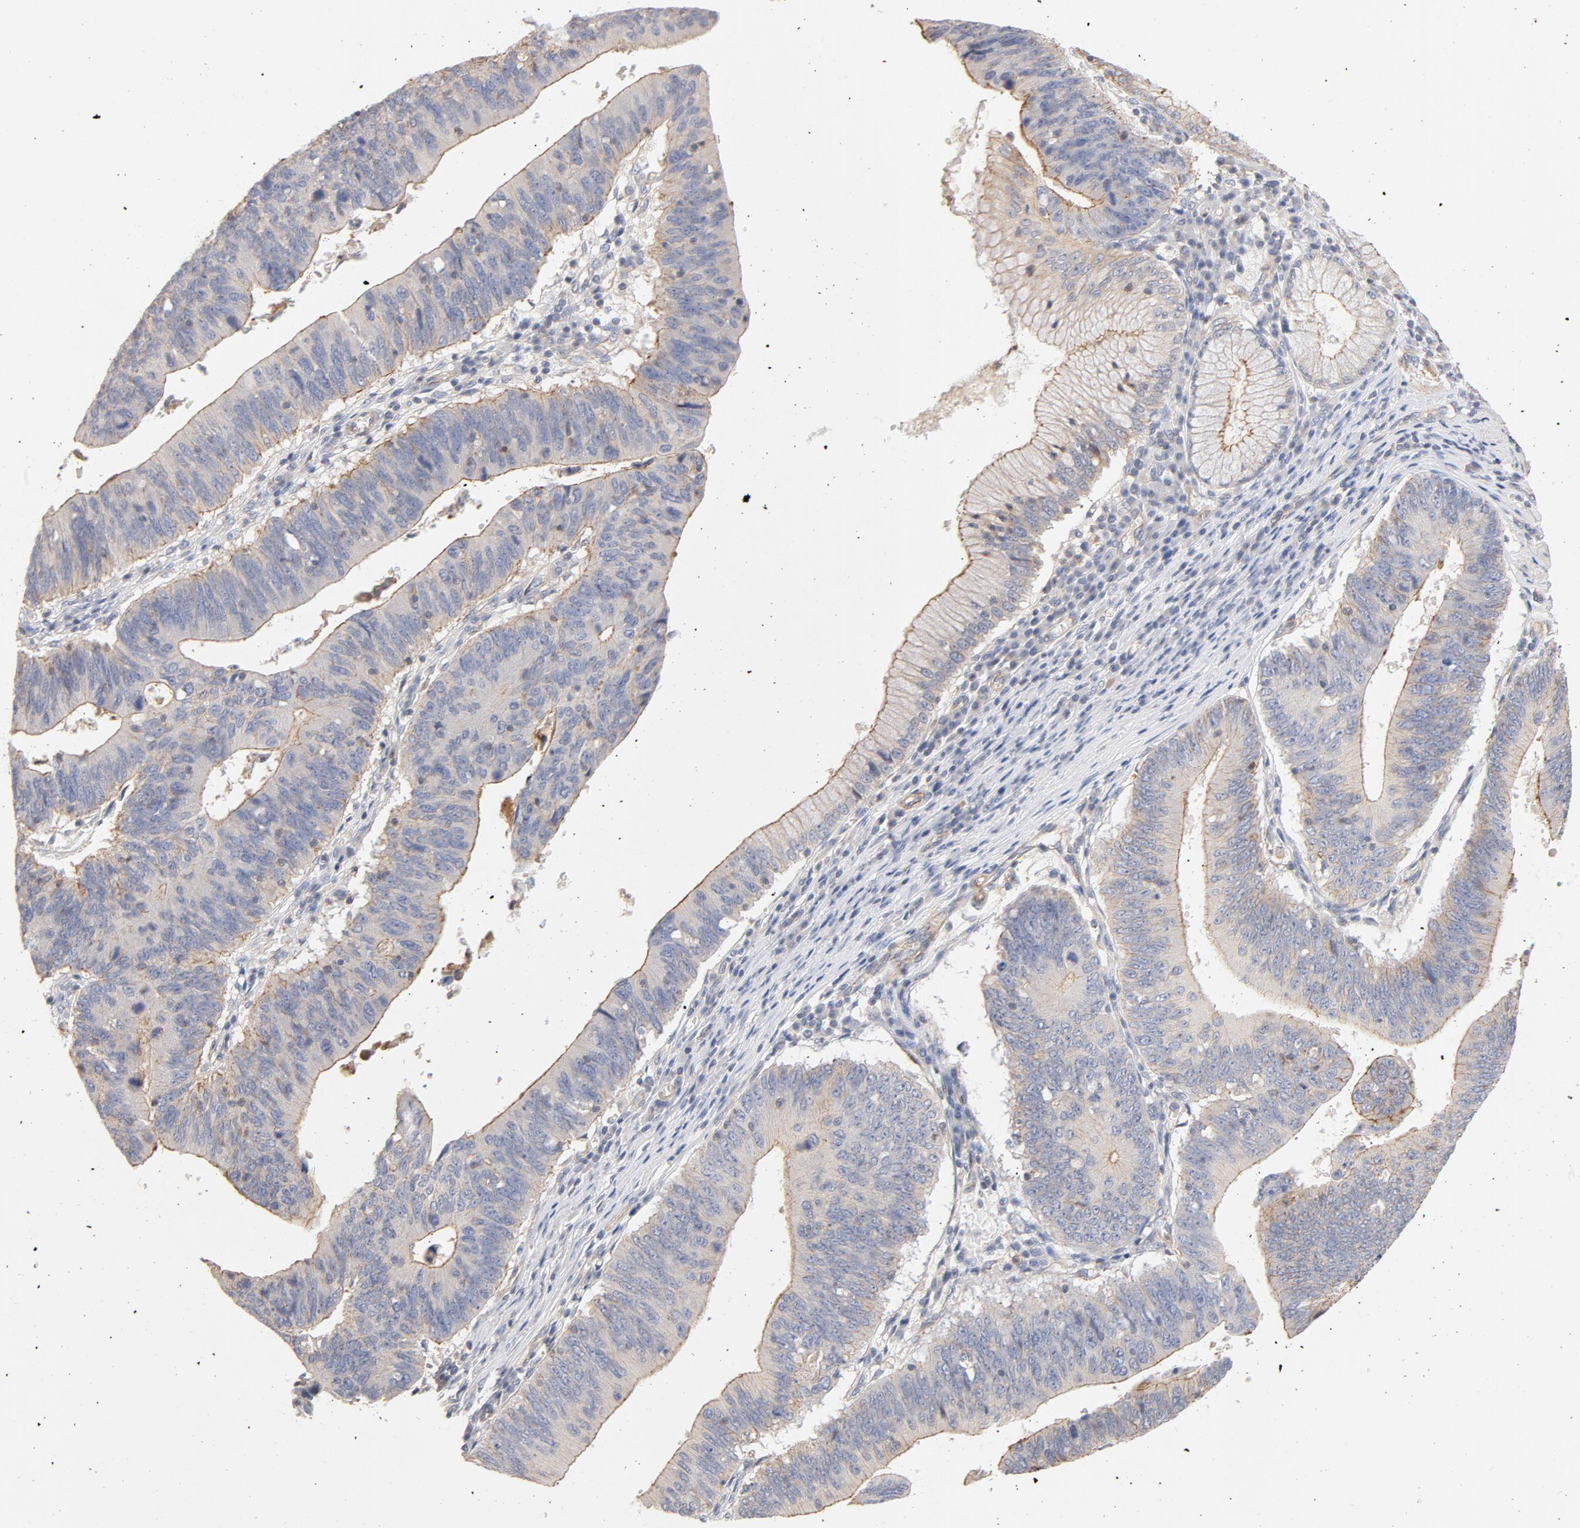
{"staining": {"intensity": "moderate", "quantity": ">75%", "location": "cytoplasmic/membranous"}, "tissue": "stomach cancer", "cell_type": "Tumor cells", "image_type": "cancer", "snomed": [{"axis": "morphology", "description": "Adenocarcinoma, NOS"}, {"axis": "topography", "description": "Stomach"}], "caption": "This is a photomicrograph of IHC staining of stomach adenocarcinoma, which shows moderate staining in the cytoplasmic/membranous of tumor cells.", "gene": "STRN3", "patient": {"sex": "male", "age": 59}}